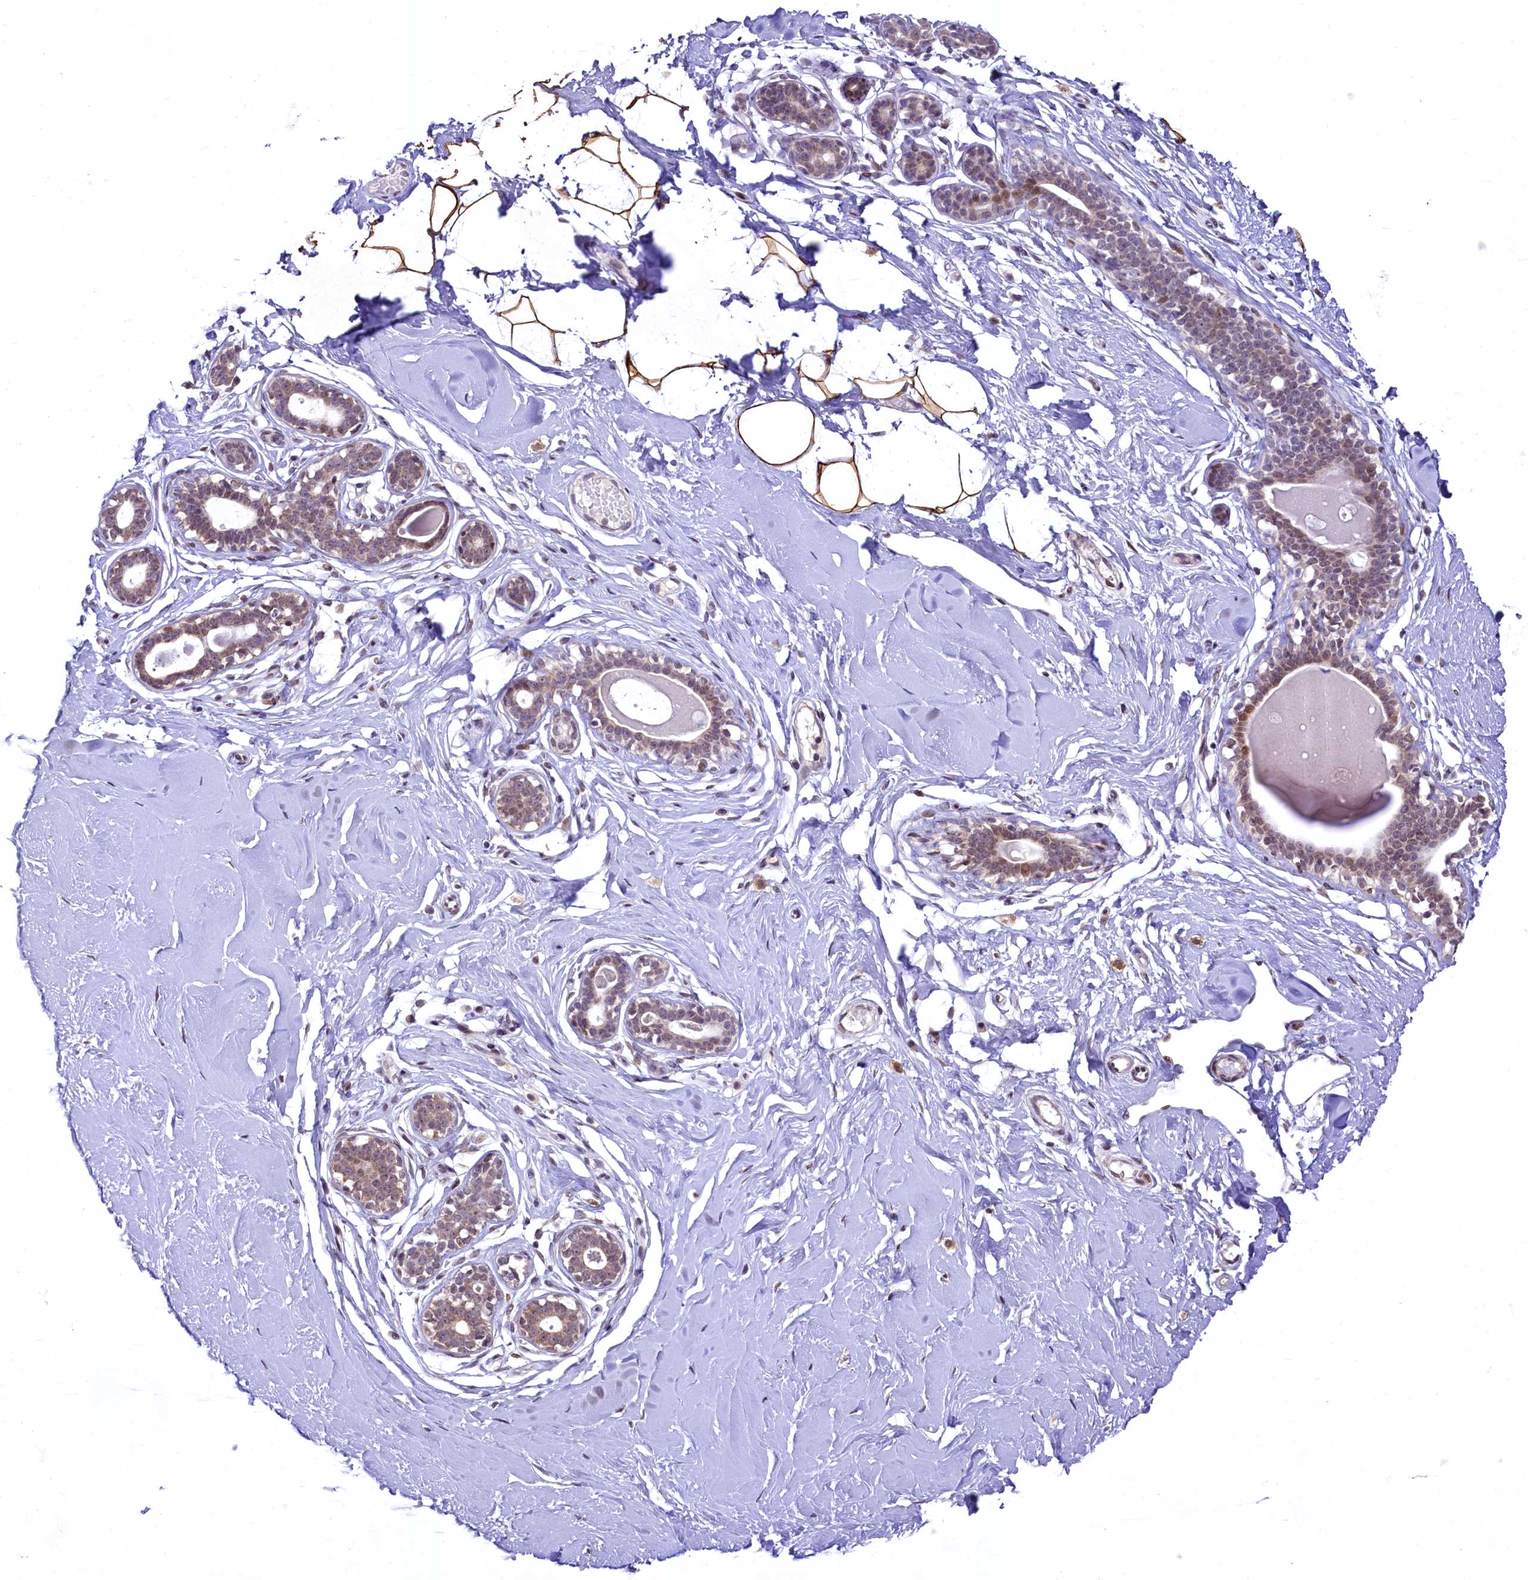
{"staining": {"intensity": "strong", "quantity": ">75%", "location": "cytoplasmic/membranous"}, "tissue": "breast", "cell_type": "Adipocytes", "image_type": "normal", "snomed": [{"axis": "morphology", "description": "Normal tissue, NOS"}, {"axis": "morphology", "description": "Adenoma, NOS"}, {"axis": "topography", "description": "Breast"}], "caption": "Protein staining by IHC reveals strong cytoplasmic/membranous staining in about >75% of adipocytes in benign breast. (IHC, brightfield microscopy, high magnification).", "gene": "ANKS3", "patient": {"sex": "female", "age": 23}}